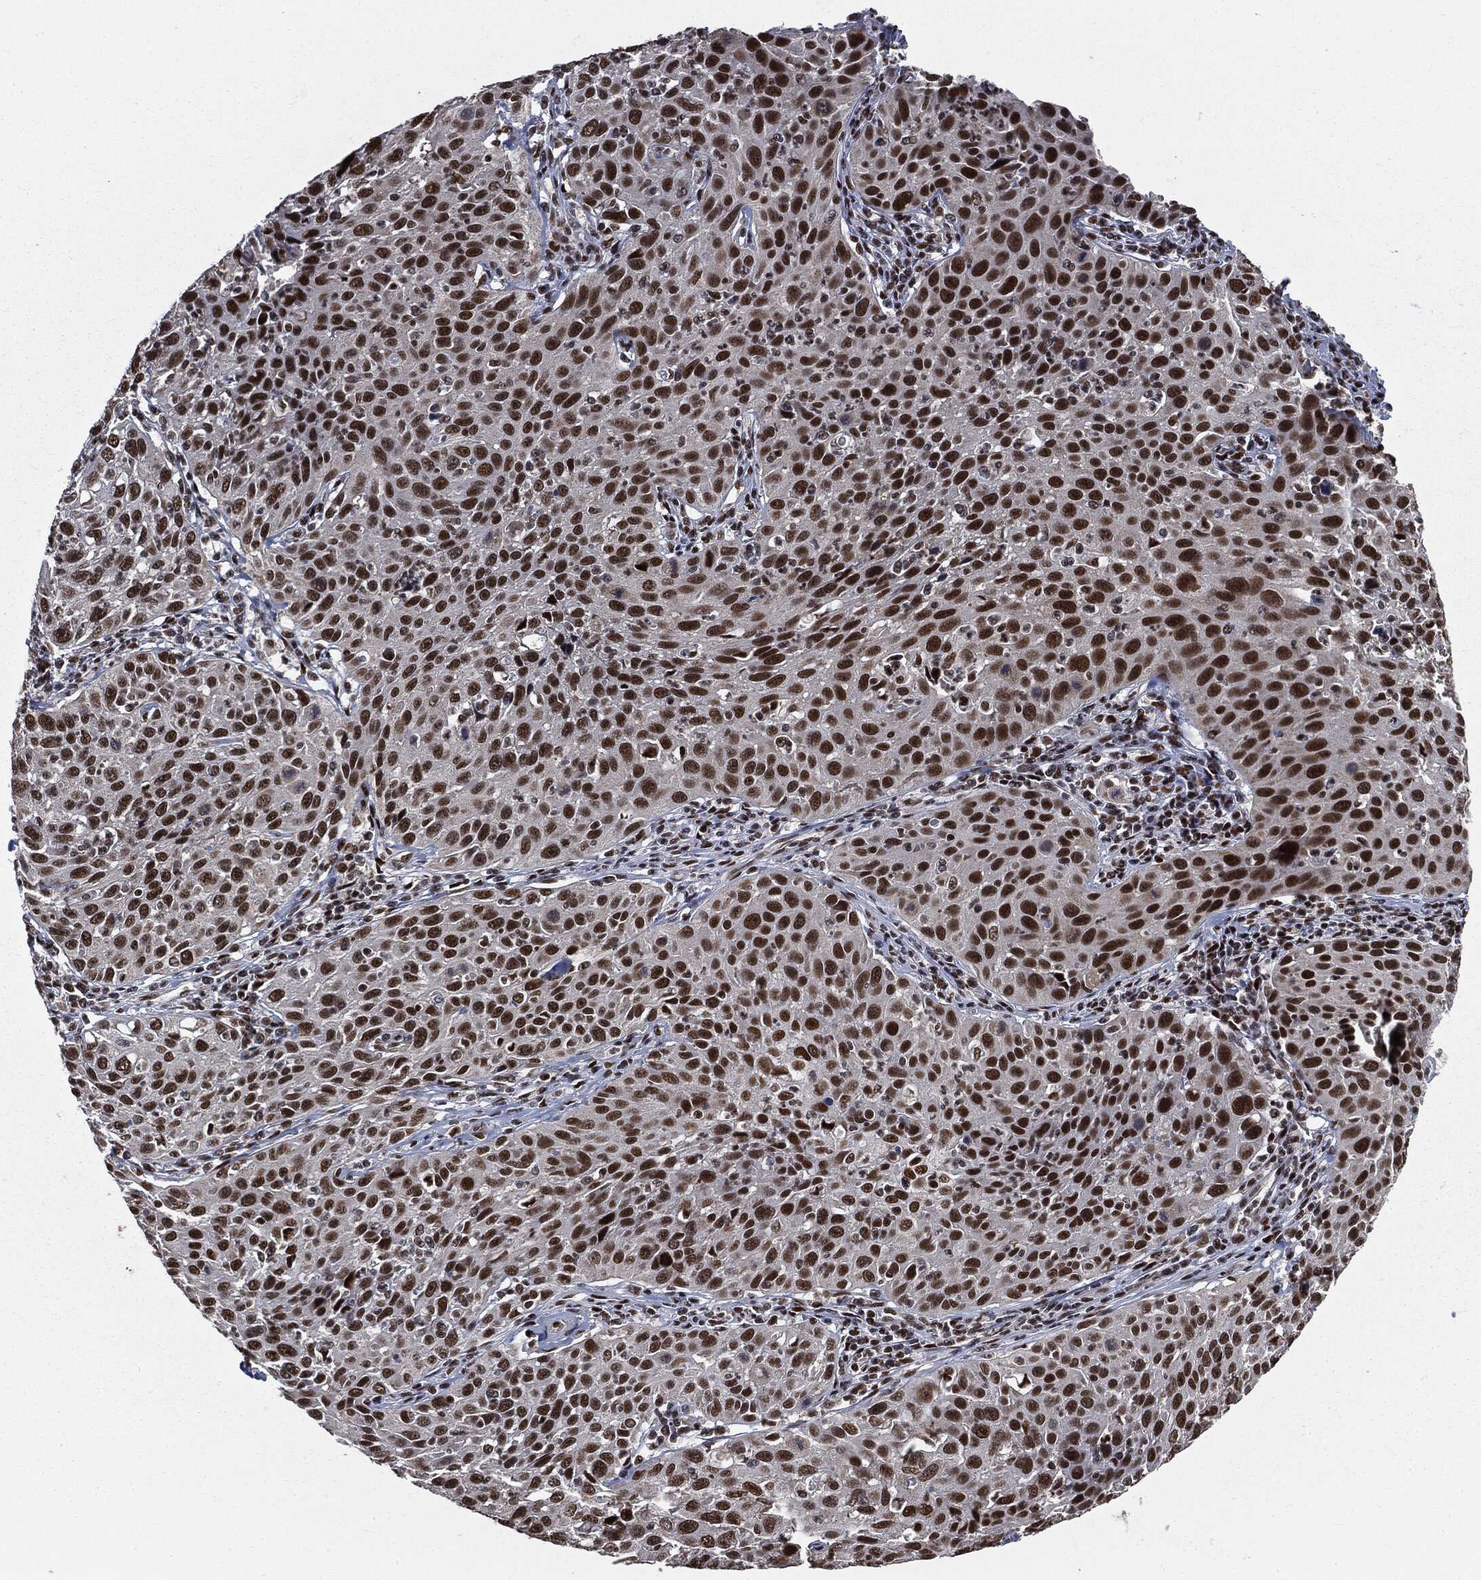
{"staining": {"intensity": "strong", "quantity": ">75%", "location": "nuclear"}, "tissue": "cervical cancer", "cell_type": "Tumor cells", "image_type": "cancer", "snomed": [{"axis": "morphology", "description": "Squamous cell carcinoma, NOS"}, {"axis": "topography", "description": "Cervix"}], "caption": "Brown immunohistochemical staining in cervical cancer (squamous cell carcinoma) exhibits strong nuclear staining in approximately >75% of tumor cells.", "gene": "DPH2", "patient": {"sex": "female", "age": 26}}